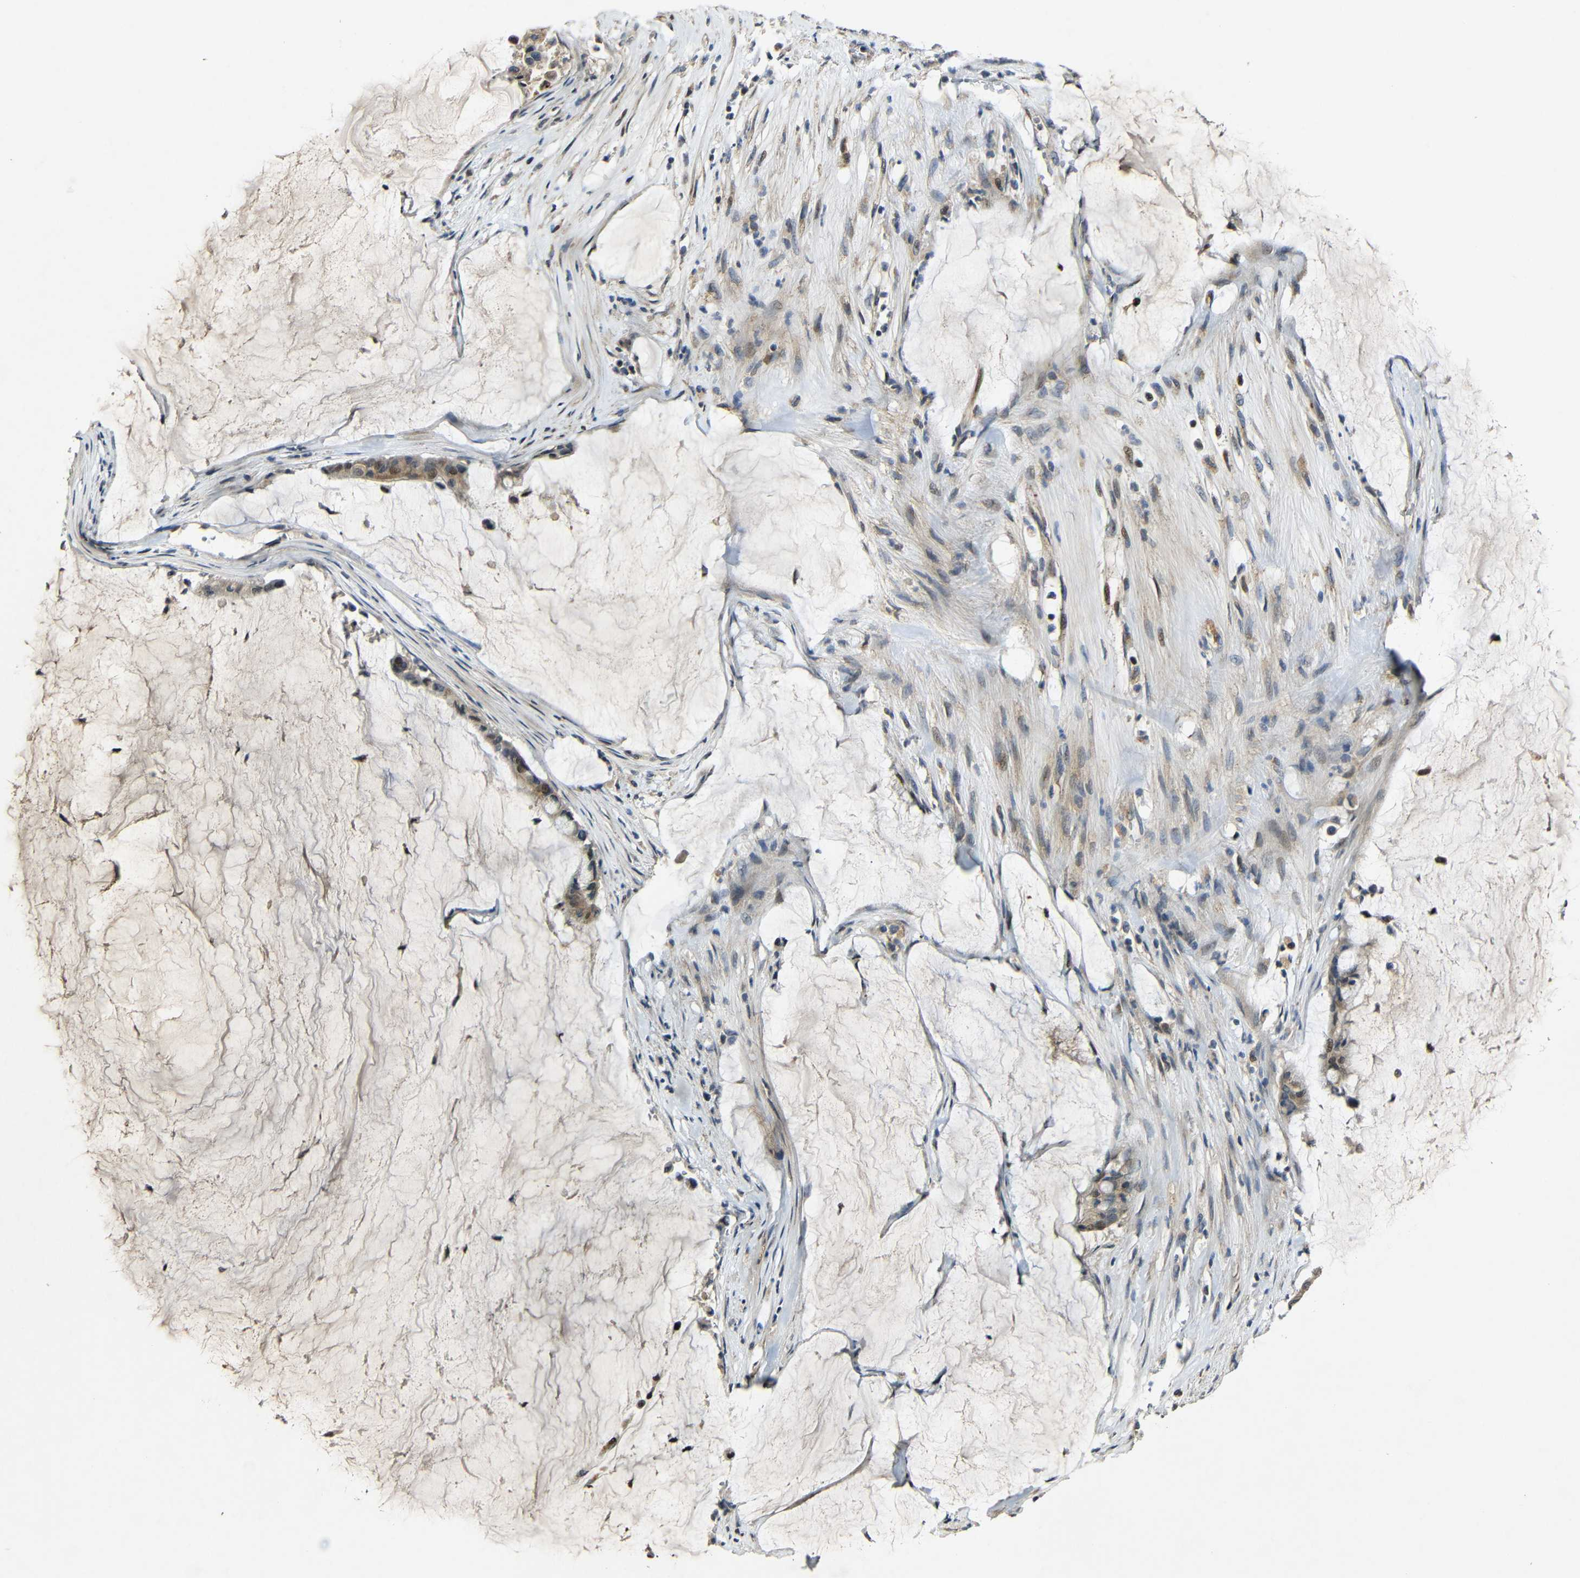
{"staining": {"intensity": "moderate", "quantity": ">75%", "location": "cytoplasmic/membranous,nuclear"}, "tissue": "pancreatic cancer", "cell_type": "Tumor cells", "image_type": "cancer", "snomed": [{"axis": "morphology", "description": "Adenocarcinoma, NOS"}, {"axis": "topography", "description": "Pancreas"}], "caption": "Pancreatic cancer was stained to show a protein in brown. There is medium levels of moderate cytoplasmic/membranous and nuclear staining in about >75% of tumor cells.", "gene": "KAZALD1", "patient": {"sex": "male", "age": 41}}